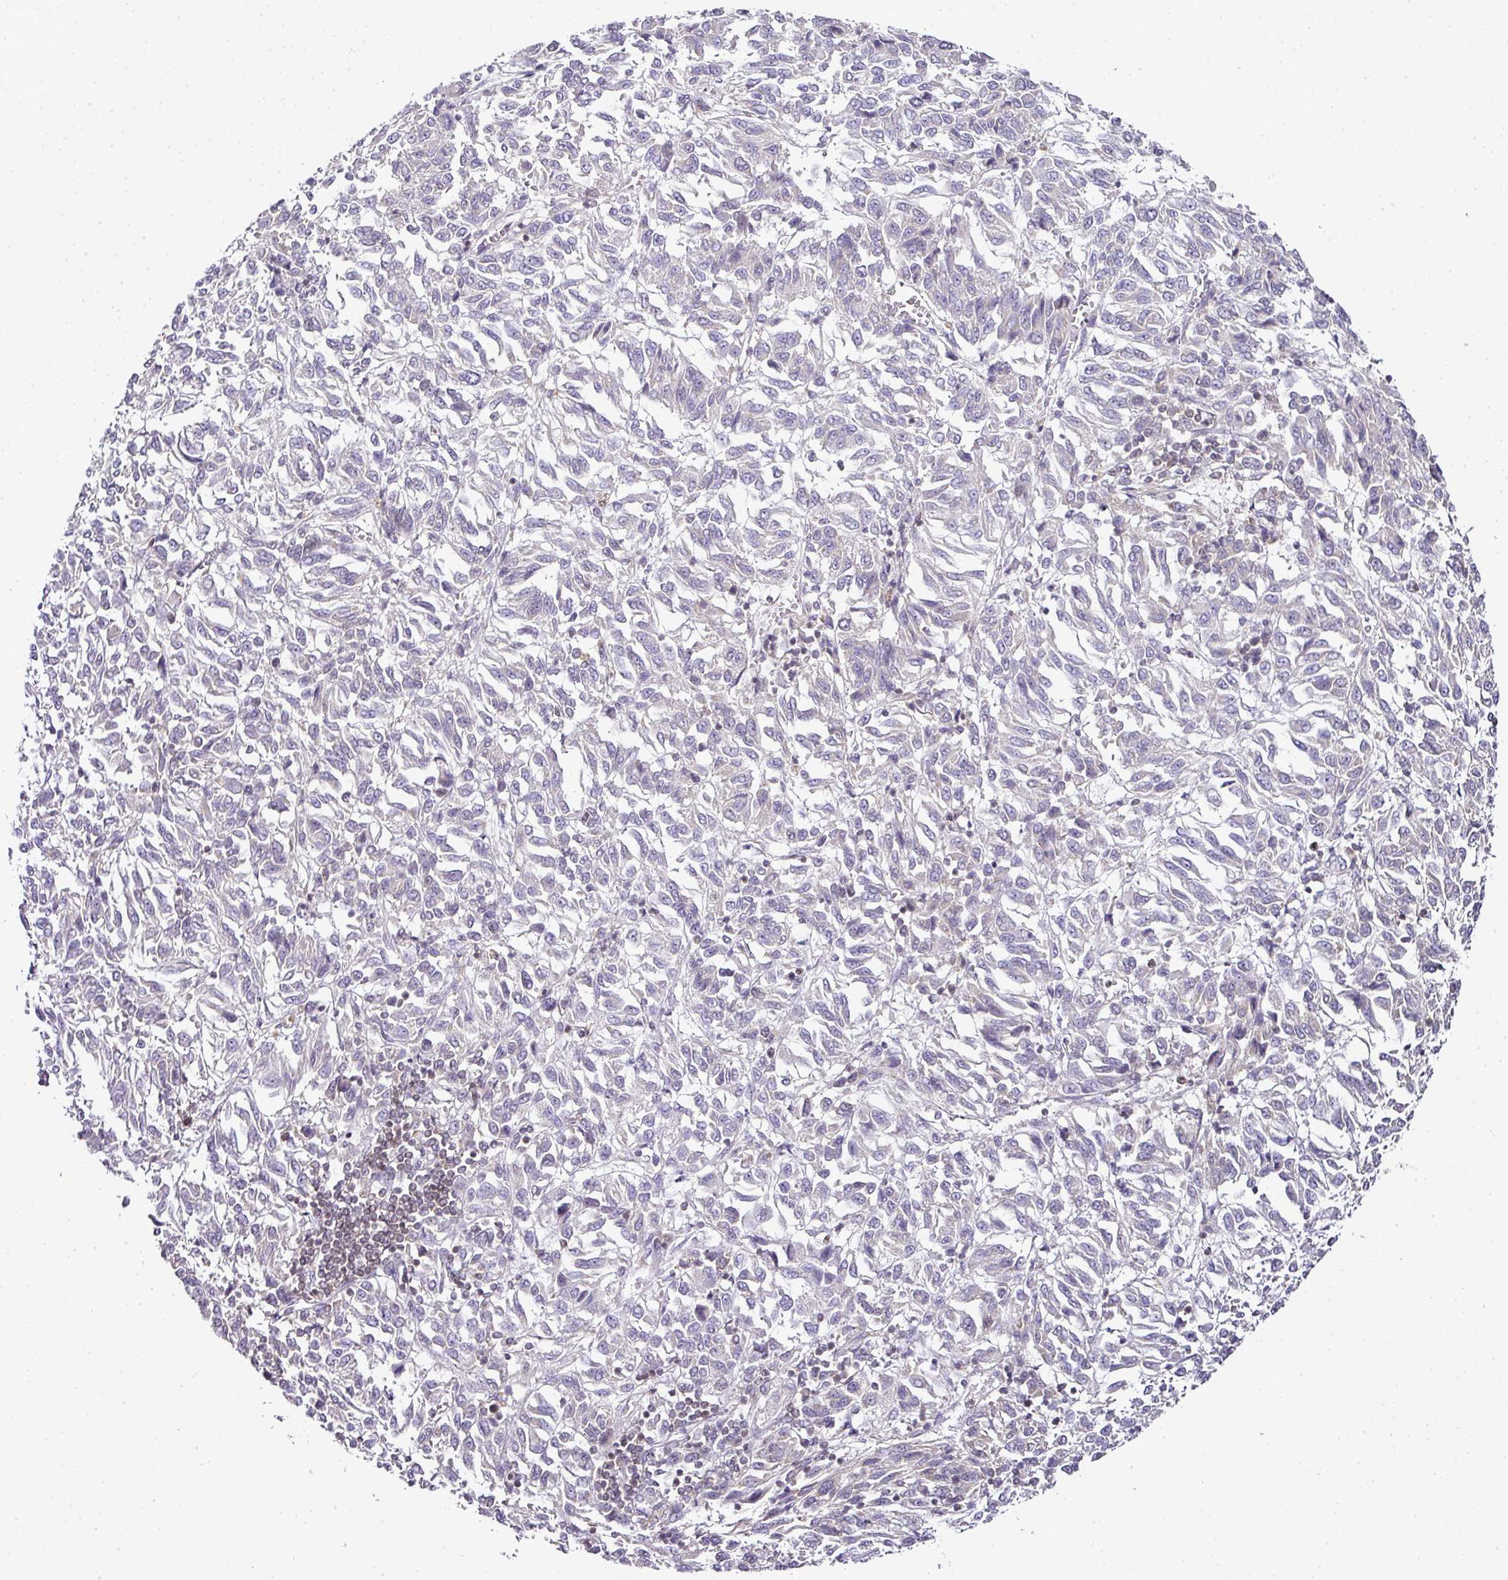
{"staining": {"intensity": "negative", "quantity": "none", "location": "none"}, "tissue": "melanoma", "cell_type": "Tumor cells", "image_type": "cancer", "snomed": [{"axis": "morphology", "description": "Malignant melanoma, Metastatic site"}, {"axis": "topography", "description": "Lung"}], "caption": "Tumor cells show no significant protein positivity in malignant melanoma (metastatic site).", "gene": "FAM32A", "patient": {"sex": "male", "age": 64}}